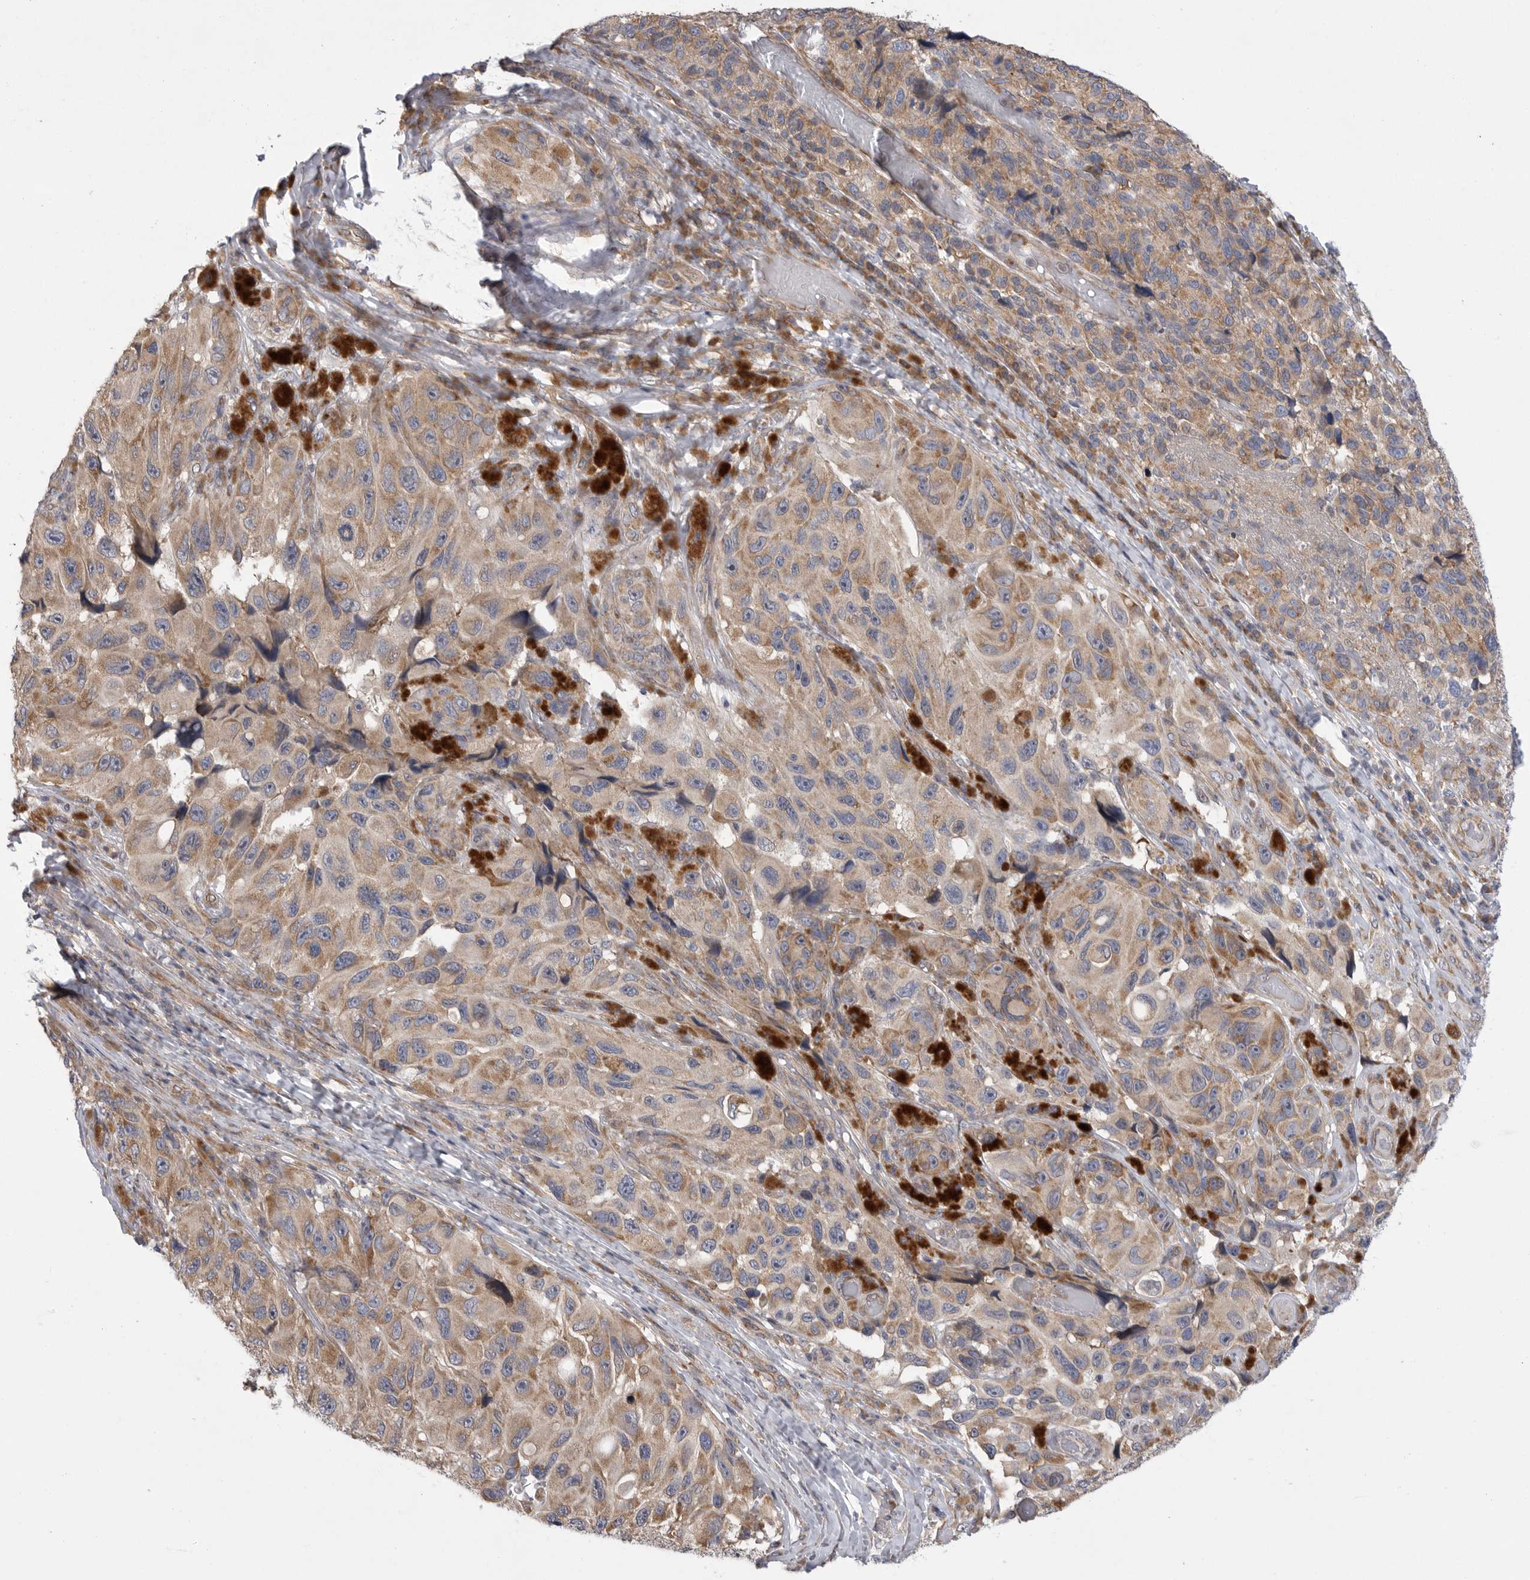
{"staining": {"intensity": "moderate", "quantity": "25%-75%", "location": "cytoplasmic/membranous"}, "tissue": "melanoma", "cell_type": "Tumor cells", "image_type": "cancer", "snomed": [{"axis": "morphology", "description": "Malignant melanoma, NOS"}, {"axis": "topography", "description": "Skin"}], "caption": "Tumor cells show medium levels of moderate cytoplasmic/membranous expression in about 25%-75% of cells in human malignant melanoma. (brown staining indicates protein expression, while blue staining denotes nuclei).", "gene": "FBXO43", "patient": {"sex": "female", "age": 73}}